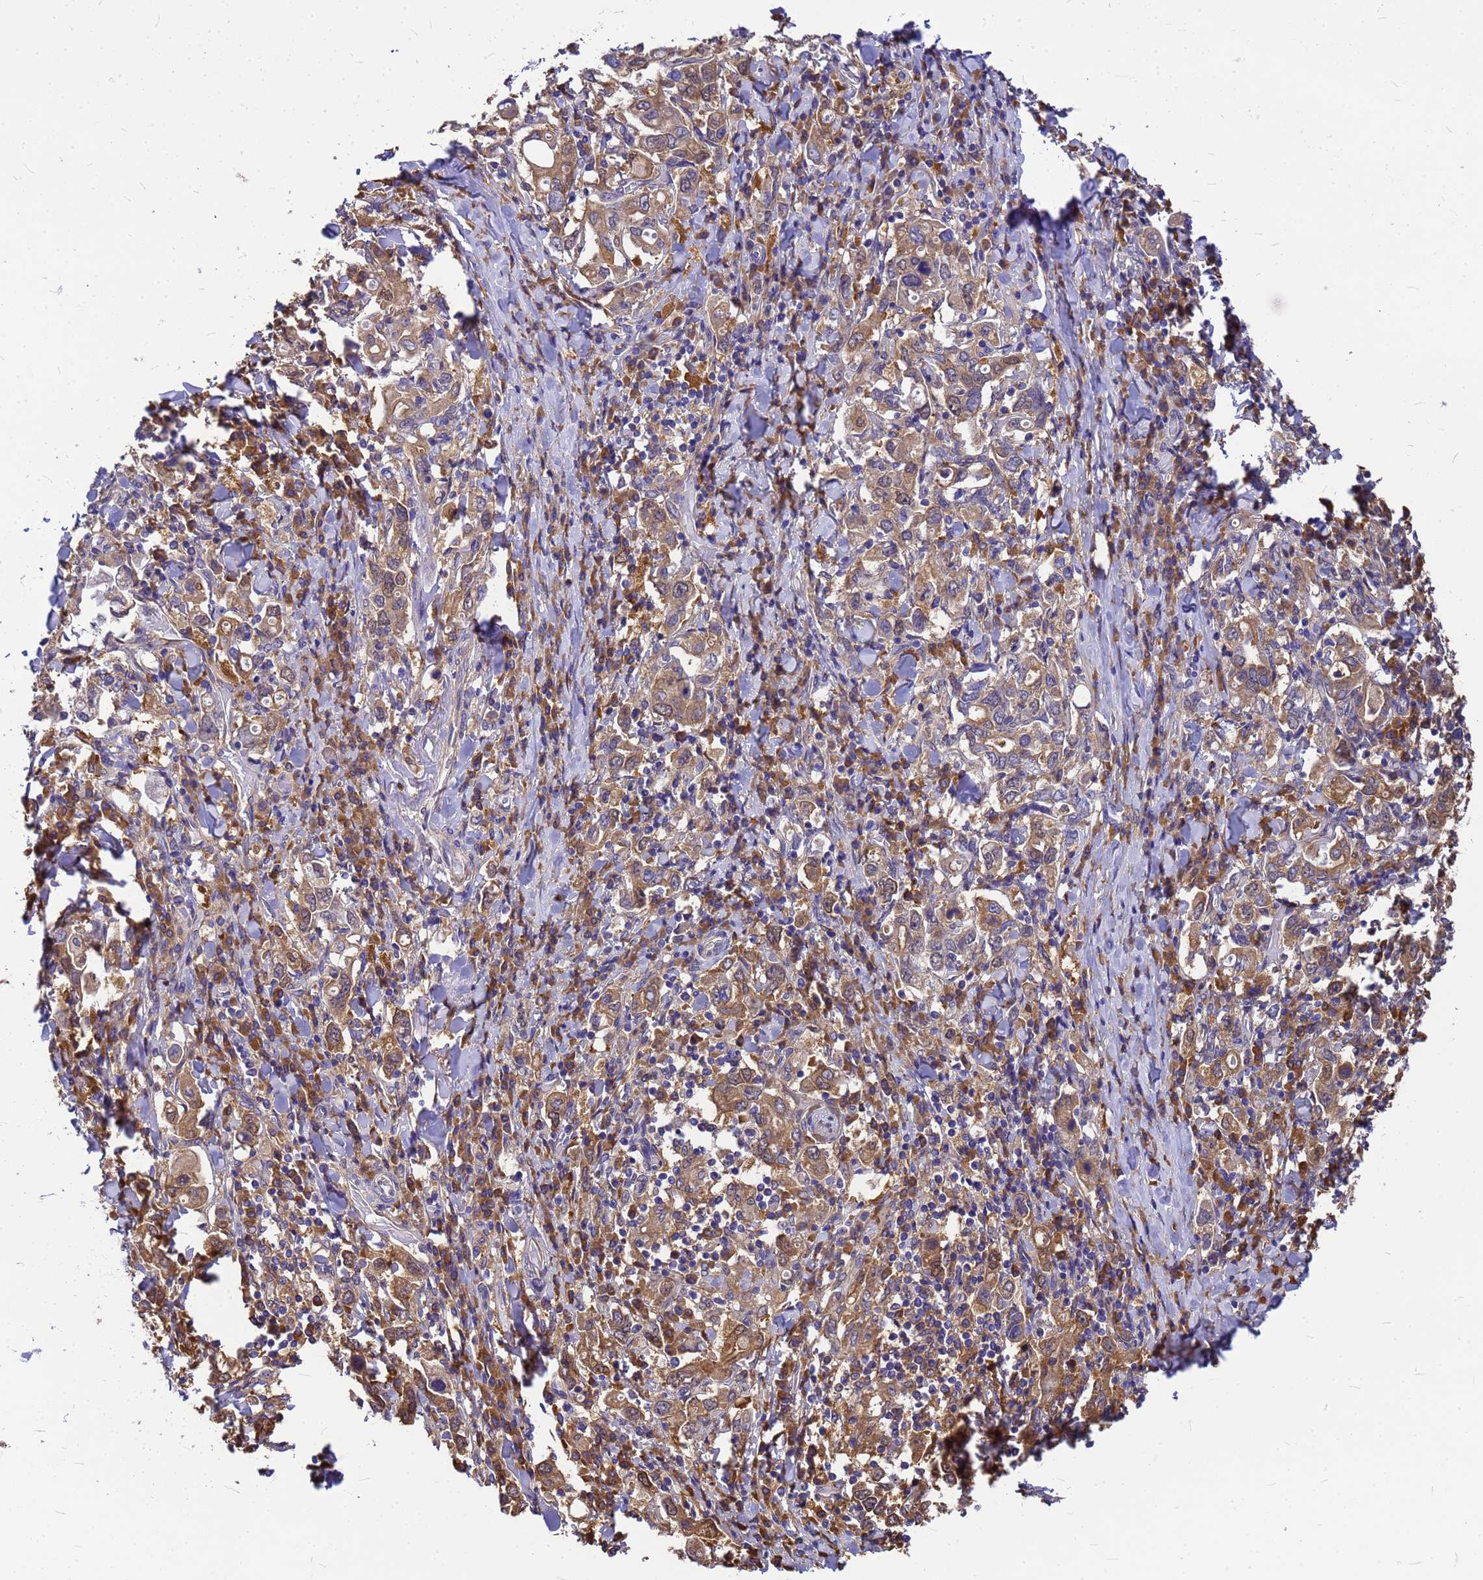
{"staining": {"intensity": "moderate", "quantity": ">75%", "location": "cytoplasmic/membranous"}, "tissue": "stomach cancer", "cell_type": "Tumor cells", "image_type": "cancer", "snomed": [{"axis": "morphology", "description": "Adenocarcinoma, NOS"}, {"axis": "topography", "description": "Stomach, upper"}], "caption": "Immunohistochemistry (IHC) micrograph of neoplastic tissue: stomach adenocarcinoma stained using IHC displays medium levels of moderate protein expression localized specifically in the cytoplasmic/membranous of tumor cells, appearing as a cytoplasmic/membranous brown color.", "gene": "GID4", "patient": {"sex": "male", "age": 62}}